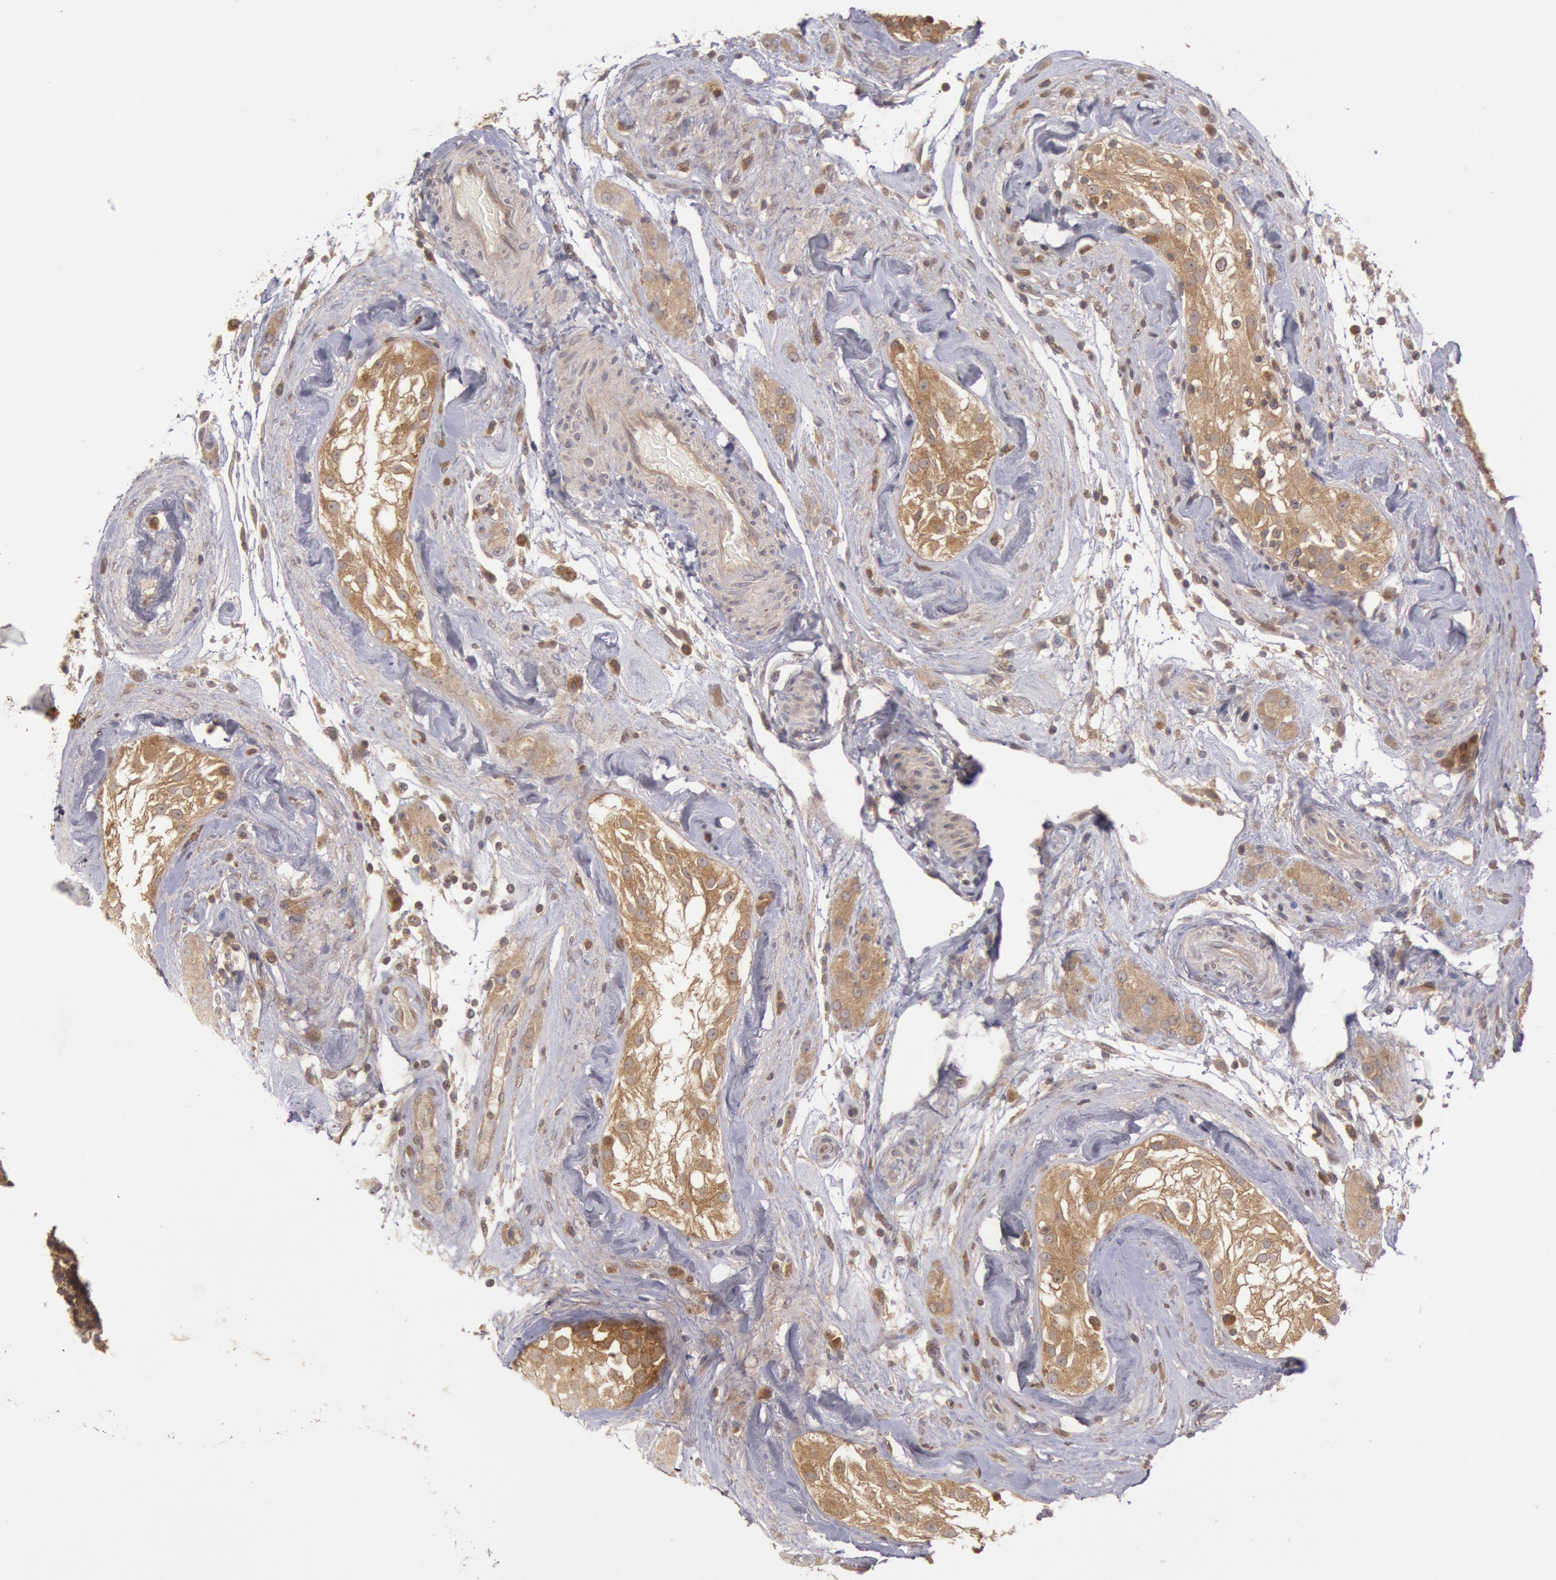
{"staining": {"intensity": "moderate", "quantity": ">75%", "location": "cytoplasmic/membranous"}, "tissue": "testis", "cell_type": "Cells in seminiferous ducts", "image_type": "normal", "snomed": [{"axis": "morphology", "description": "Normal tissue, NOS"}, {"axis": "topography", "description": "Testis"}], "caption": "The micrograph displays a brown stain indicating the presence of a protein in the cytoplasmic/membranous of cells in seminiferous ducts in testis. The protein is stained brown, and the nuclei are stained in blue (DAB IHC with brightfield microscopy, high magnification).", "gene": "BRAF", "patient": {"sex": "male", "age": 46}}